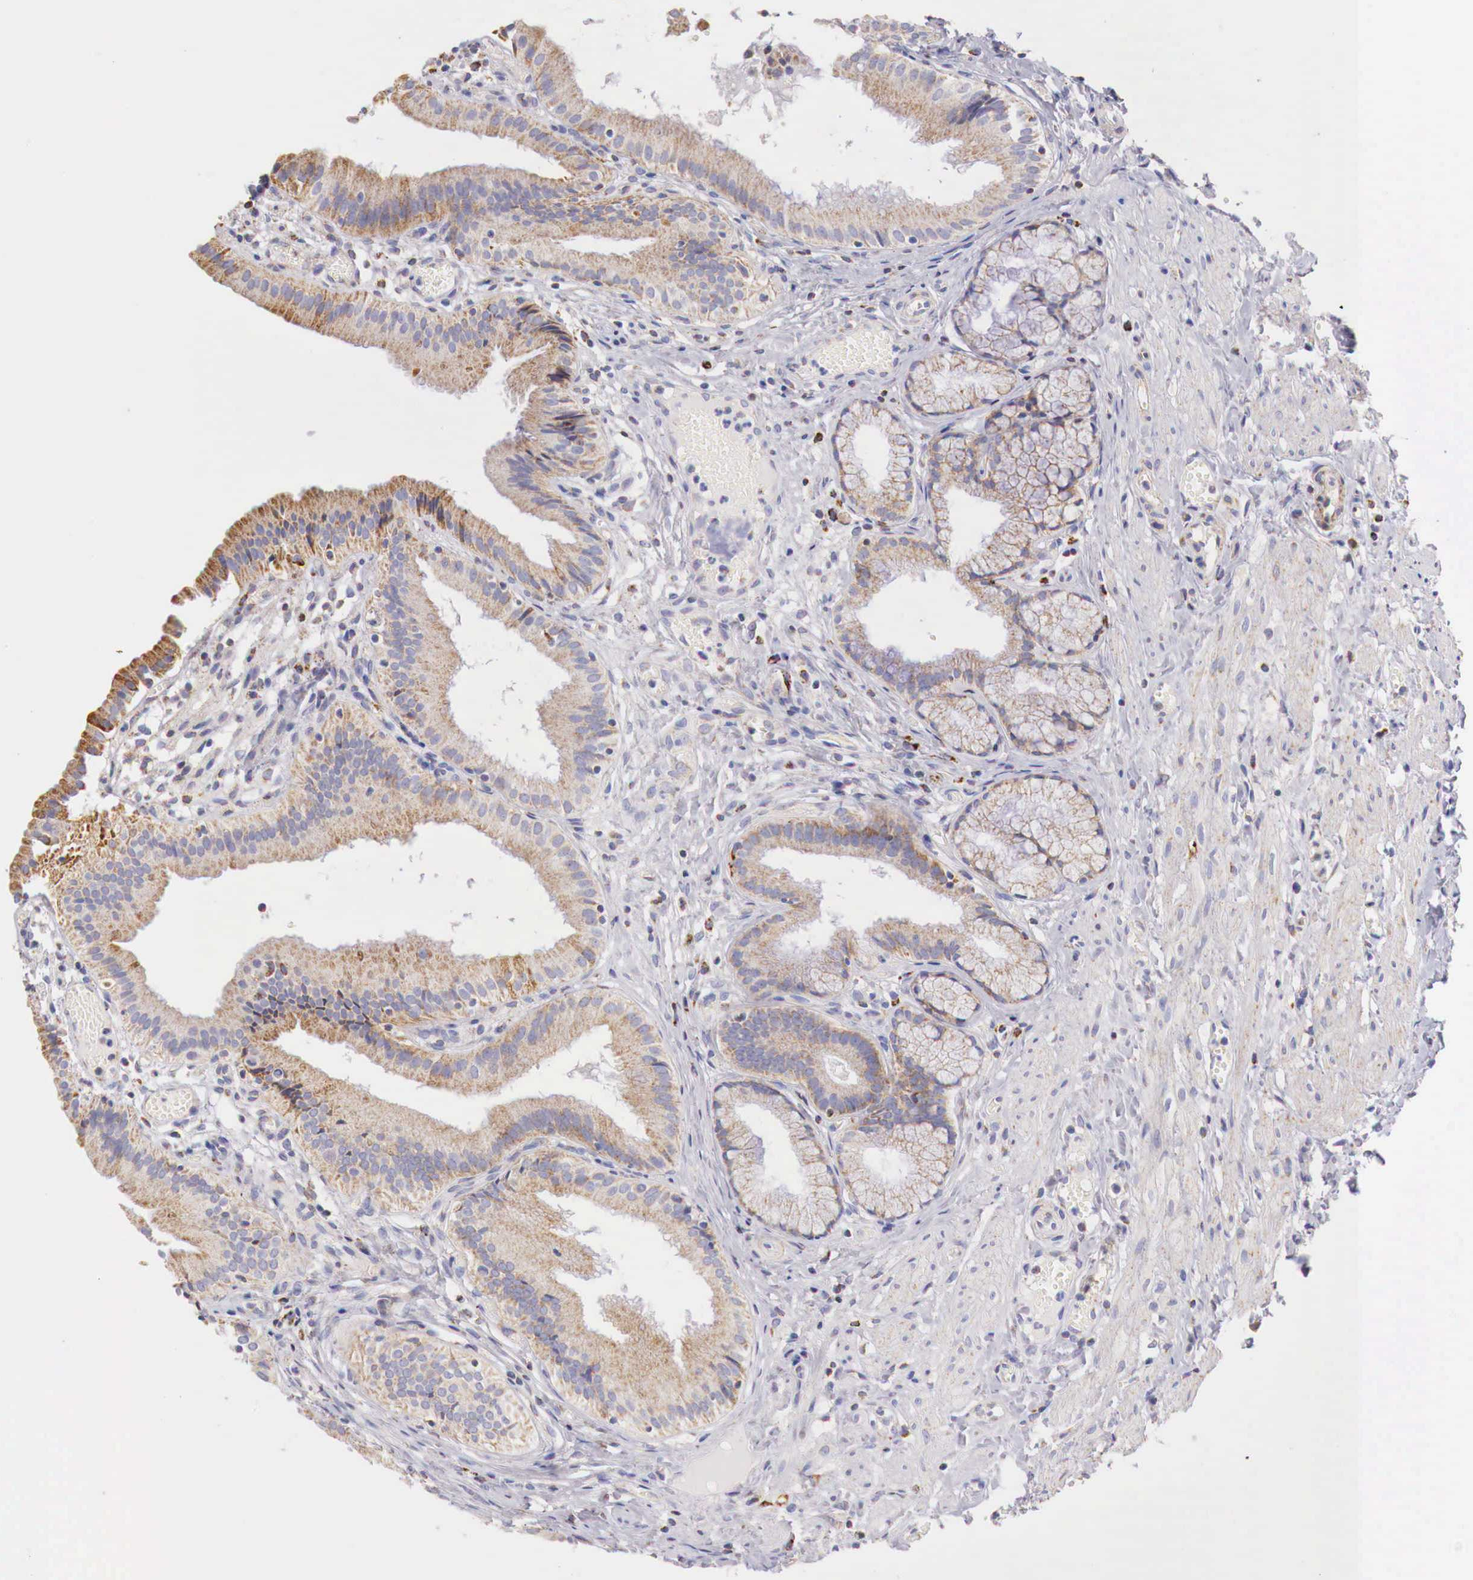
{"staining": {"intensity": "weak", "quantity": ">75%", "location": "cytoplasmic/membranous"}, "tissue": "gallbladder", "cell_type": "Glandular cells", "image_type": "normal", "snomed": [{"axis": "morphology", "description": "Normal tissue, NOS"}, {"axis": "topography", "description": "Gallbladder"}], "caption": "Glandular cells exhibit low levels of weak cytoplasmic/membranous staining in approximately >75% of cells in benign gallbladder. (Stains: DAB in brown, nuclei in blue, Microscopy: brightfield microscopy at high magnification).", "gene": "IDH3G", "patient": {"sex": "male", "age": 28}}